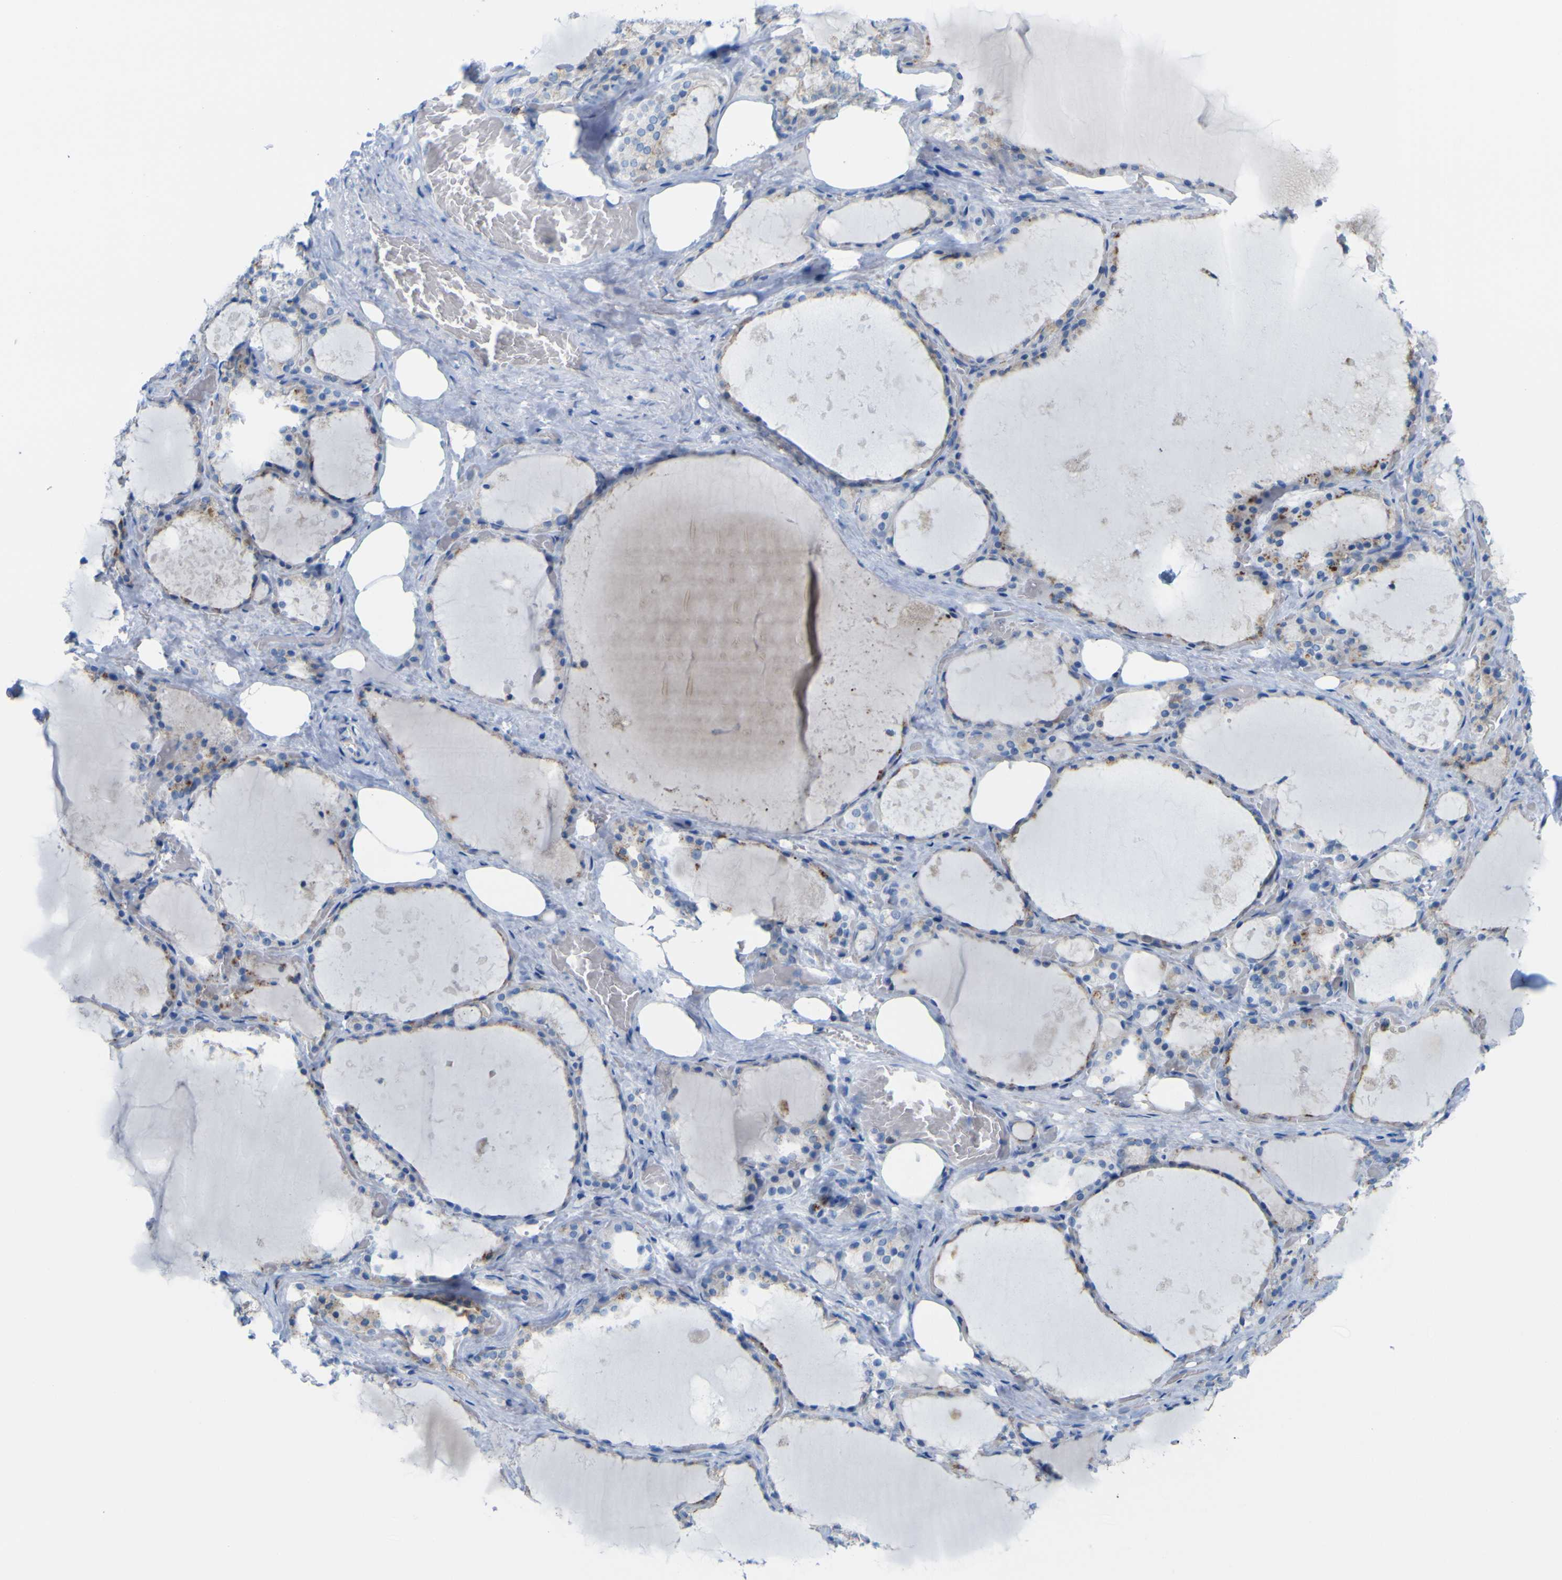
{"staining": {"intensity": "moderate", "quantity": "25%-75%", "location": "cytoplasmic/membranous"}, "tissue": "thyroid gland", "cell_type": "Glandular cells", "image_type": "normal", "snomed": [{"axis": "morphology", "description": "Normal tissue, NOS"}, {"axis": "topography", "description": "Thyroid gland"}], "caption": "IHC staining of unremarkable thyroid gland, which reveals medium levels of moderate cytoplasmic/membranous expression in approximately 25%-75% of glandular cells indicating moderate cytoplasmic/membranous protein expression. The staining was performed using DAB (3,3'-diaminobenzidine) (brown) for protein detection and nuclei were counterstained in hematoxylin (blue).", "gene": "PLD3", "patient": {"sex": "male", "age": 61}}